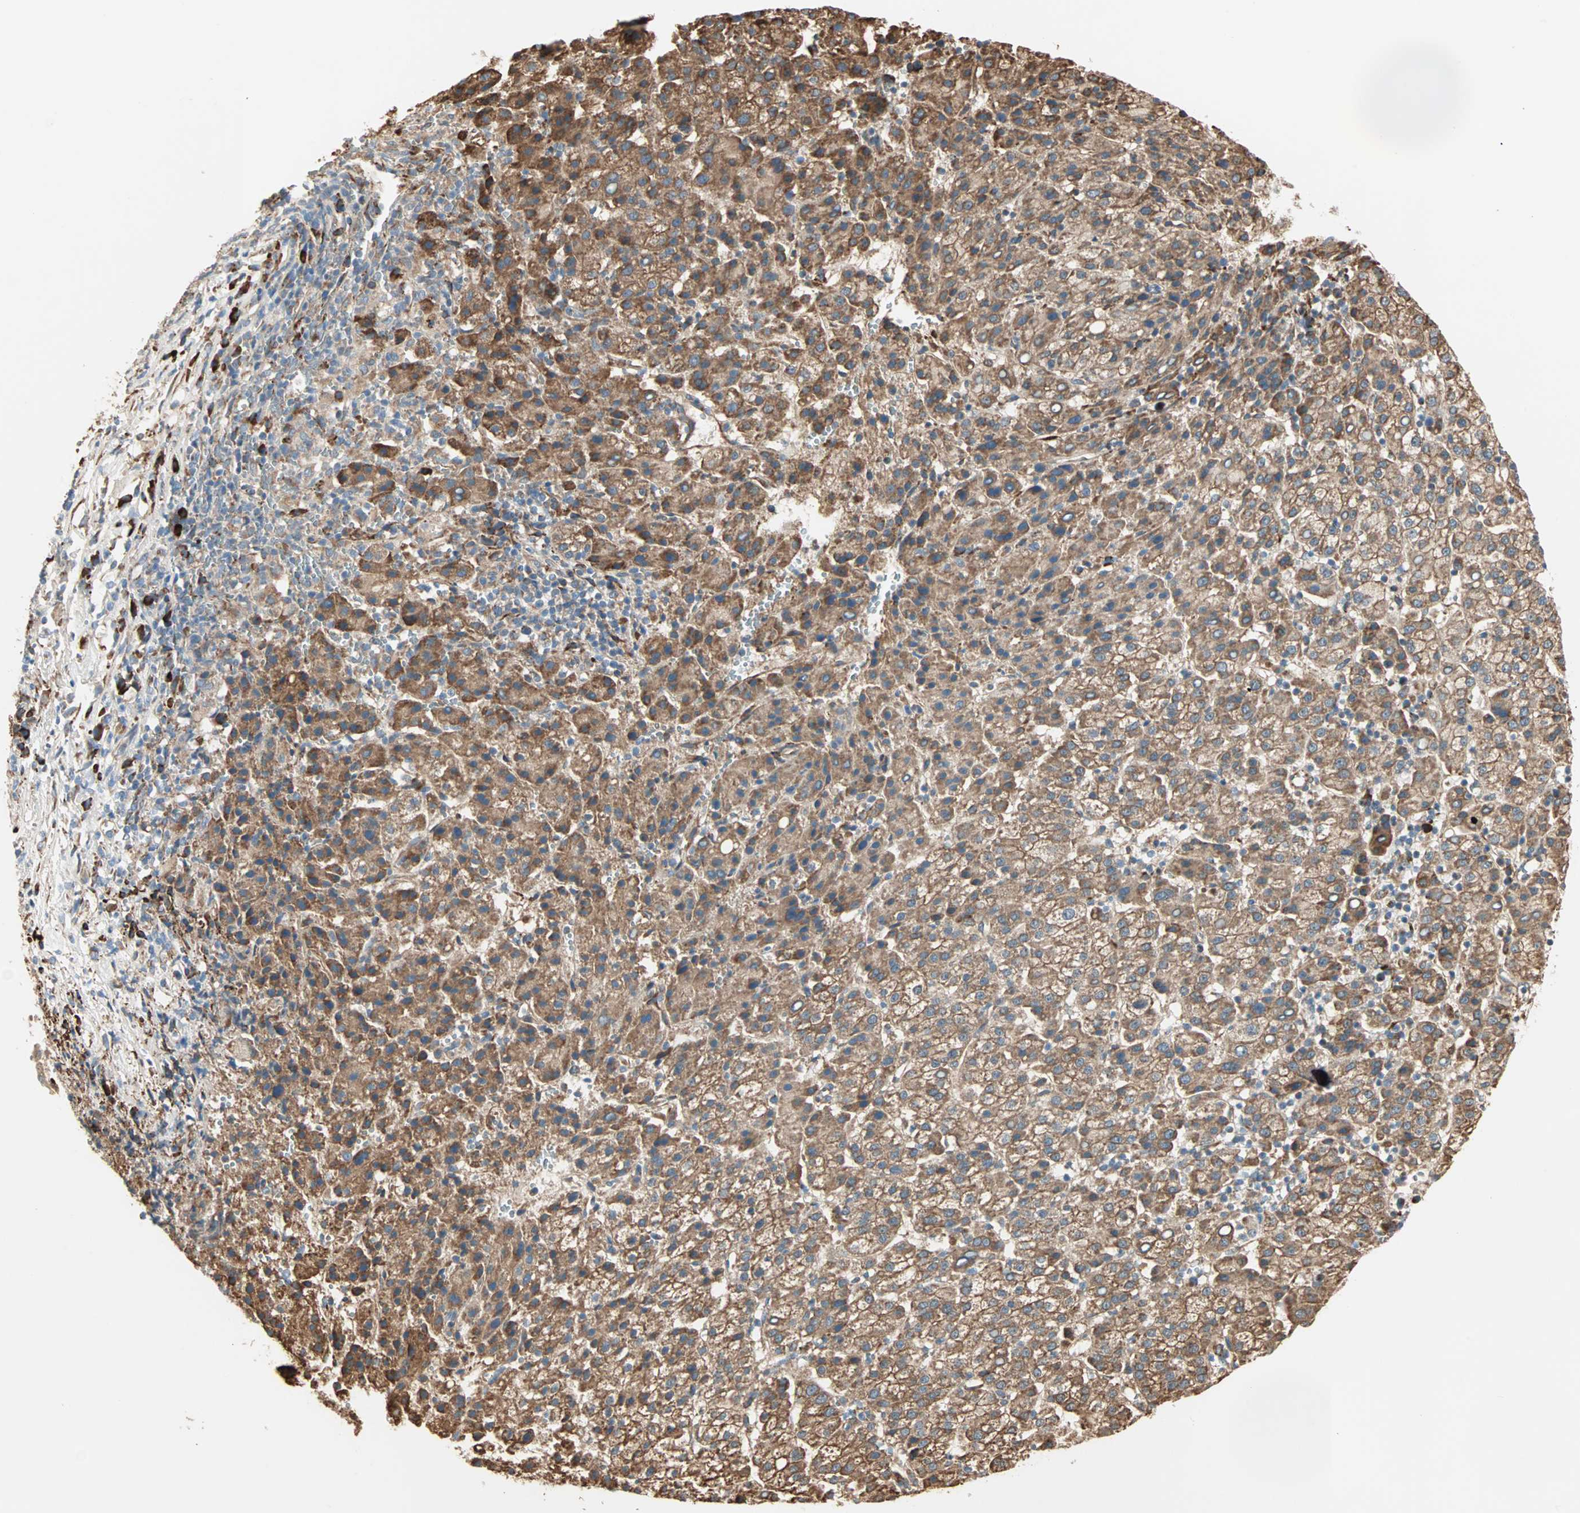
{"staining": {"intensity": "moderate", "quantity": ">75%", "location": "cytoplasmic/membranous"}, "tissue": "liver cancer", "cell_type": "Tumor cells", "image_type": "cancer", "snomed": [{"axis": "morphology", "description": "Carcinoma, Hepatocellular, NOS"}, {"axis": "topography", "description": "Liver"}], "caption": "Tumor cells display medium levels of moderate cytoplasmic/membranous positivity in about >75% of cells in human liver cancer. The staining was performed using DAB to visualize the protein expression in brown, while the nuclei were stained in blue with hematoxylin (Magnification: 20x).", "gene": "P4HA1", "patient": {"sex": "female", "age": 58}}